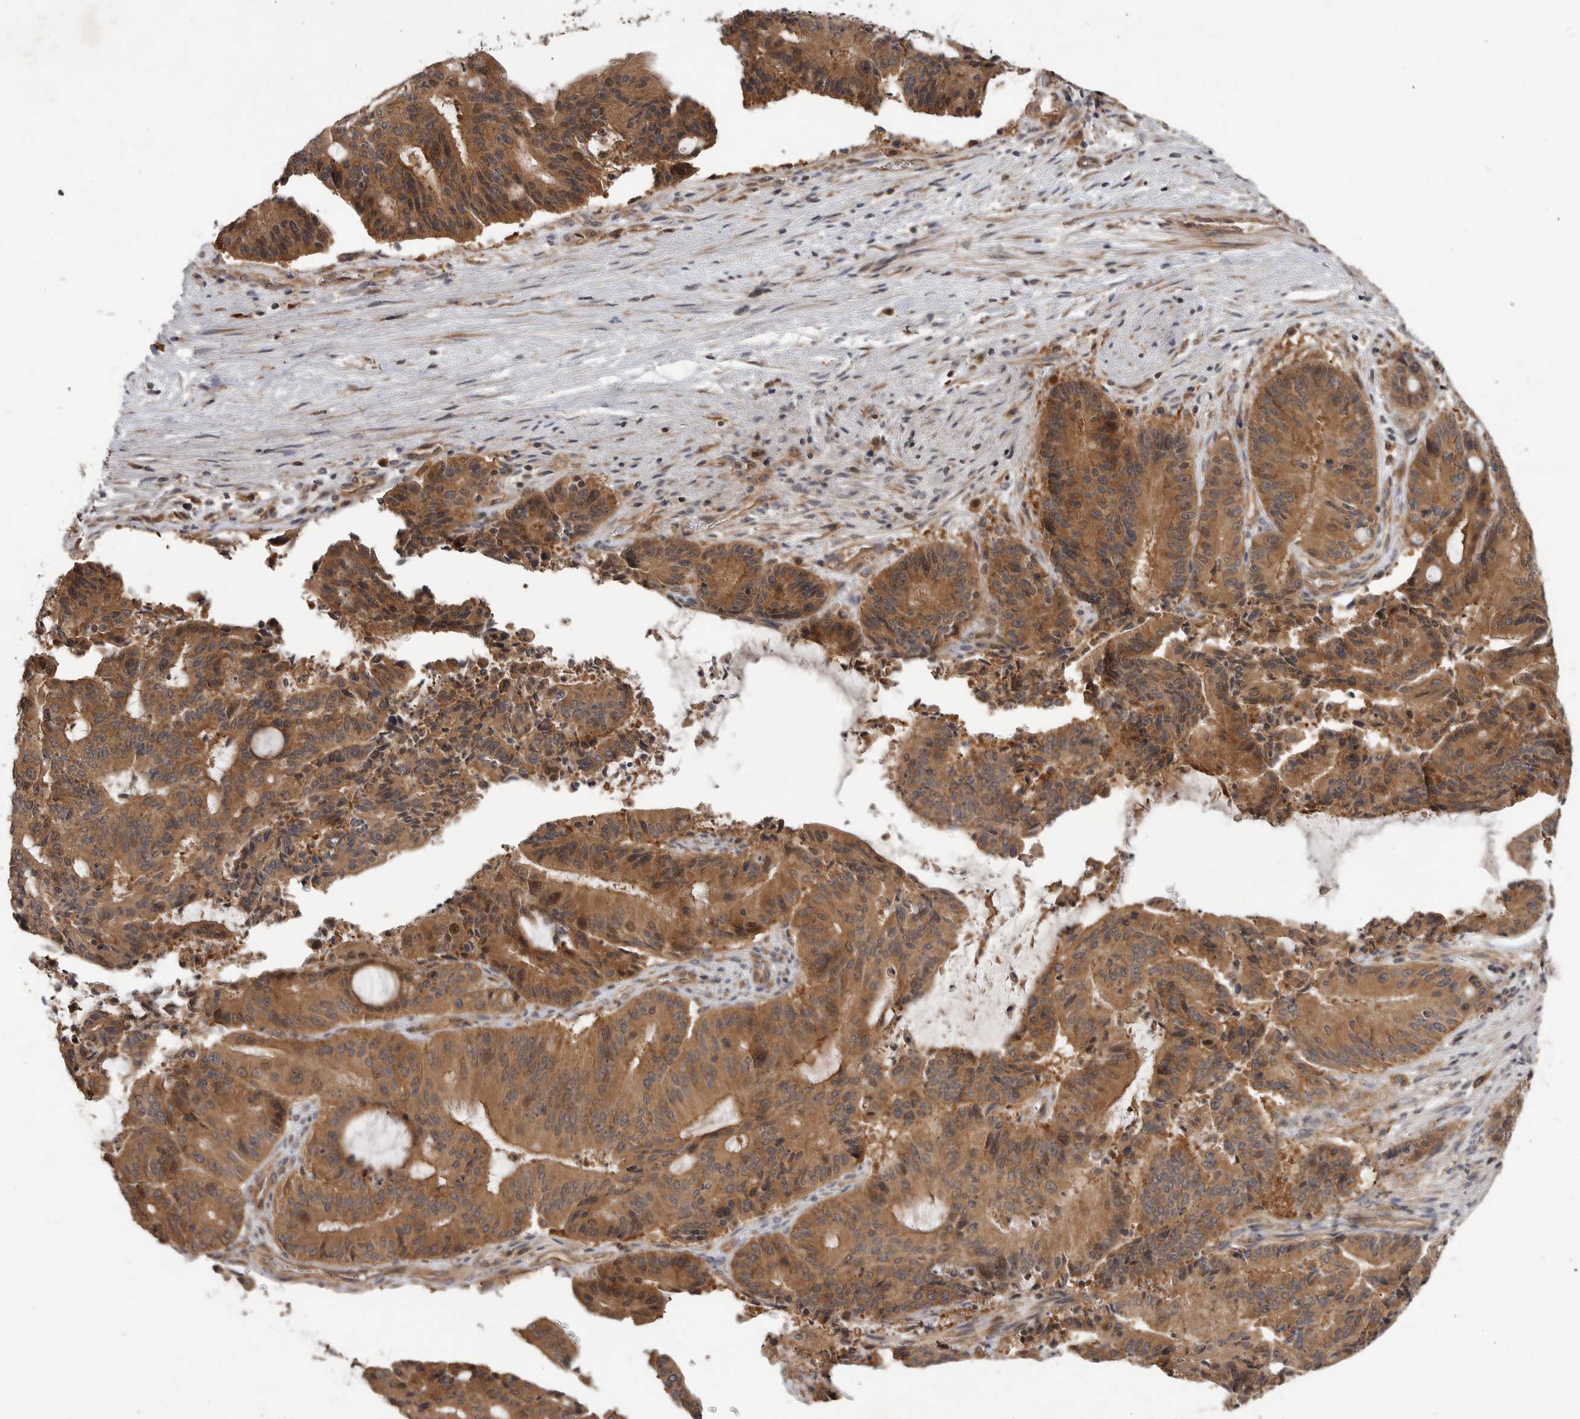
{"staining": {"intensity": "moderate", "quantity": ">75%", "location": "cytoplasmic/membranous"}, "tissue": "liver cancer", "cell_type": "Tumor cells", "image_type": "cancer", "snomed": [{"axis": "morphology", "description": "Normal tissue, NOS"}, {"axis": "morphology", "description": "Cholangiocarcinoma"}, {"axis": "topography", "description": "Liver"}, {"axis": "topography", "description": "Peripheral nerve tissue"}], "caption": "Liver cholangiocarcinoma tissue exhibits moderate cytoplasmic/membranous staining in about >75% of tumor cells, visualized by immunohistochemistry. Immunohistochemistry (ihc) stains the protein in brown and the nuclei are stained blue.", "gene": "OSBPL9", "patient": {"sex": "female", "age": 73}}